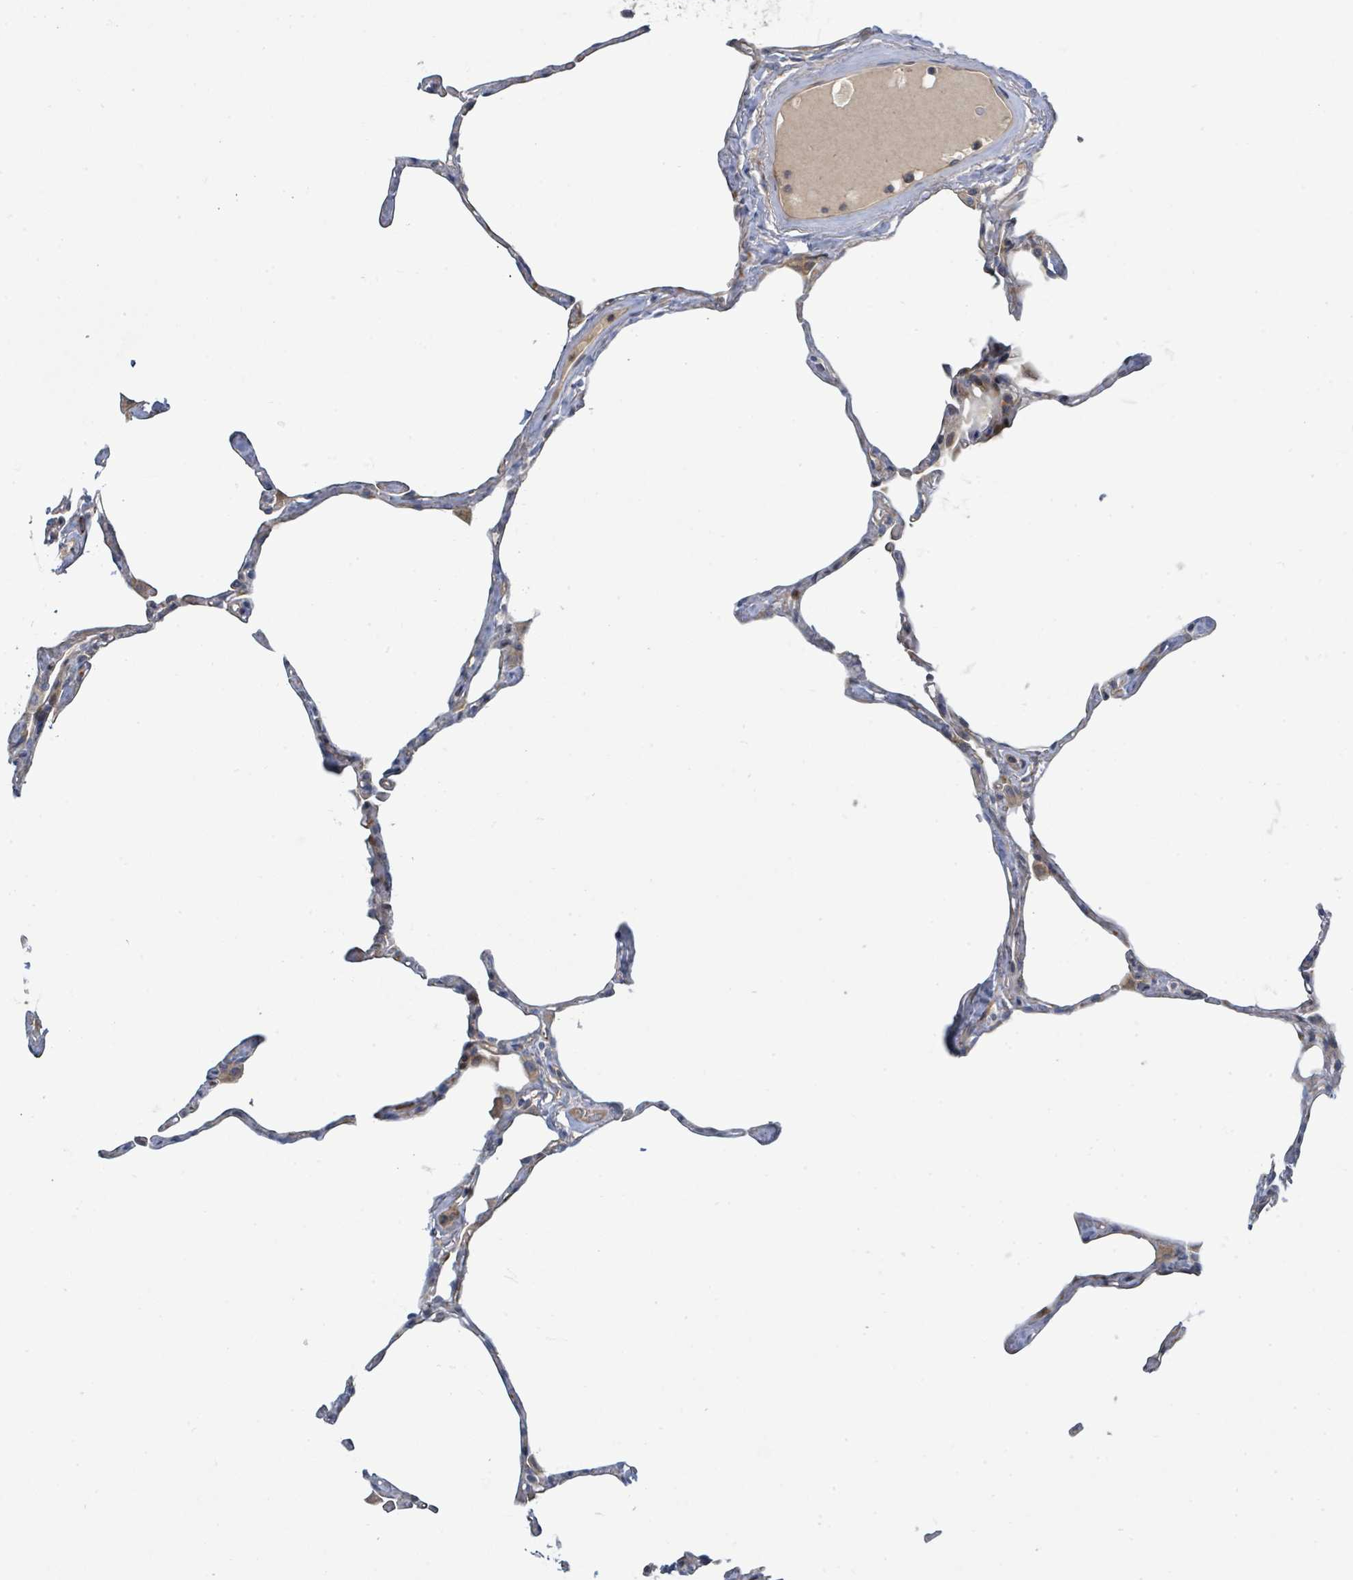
{"staining": {"intensity": "negative", "quantity": "none", "location": "none"}, "tissue": "lung", "cell_type": "Alveolar cells", "image_type": "normal", "snomed": [{"axis": "morphology", "description": "Normal tissue, NOS"}, {"axis": "topography", "description": "Lung"}], "caption": "Immunohistochemical staining of normal human lung shows no significant staining in alveolar cells. (DAB IHC with hematoxylin counter stain).", "gene": "CFAP210", "patient": {"sex": "male", "age": 65}}